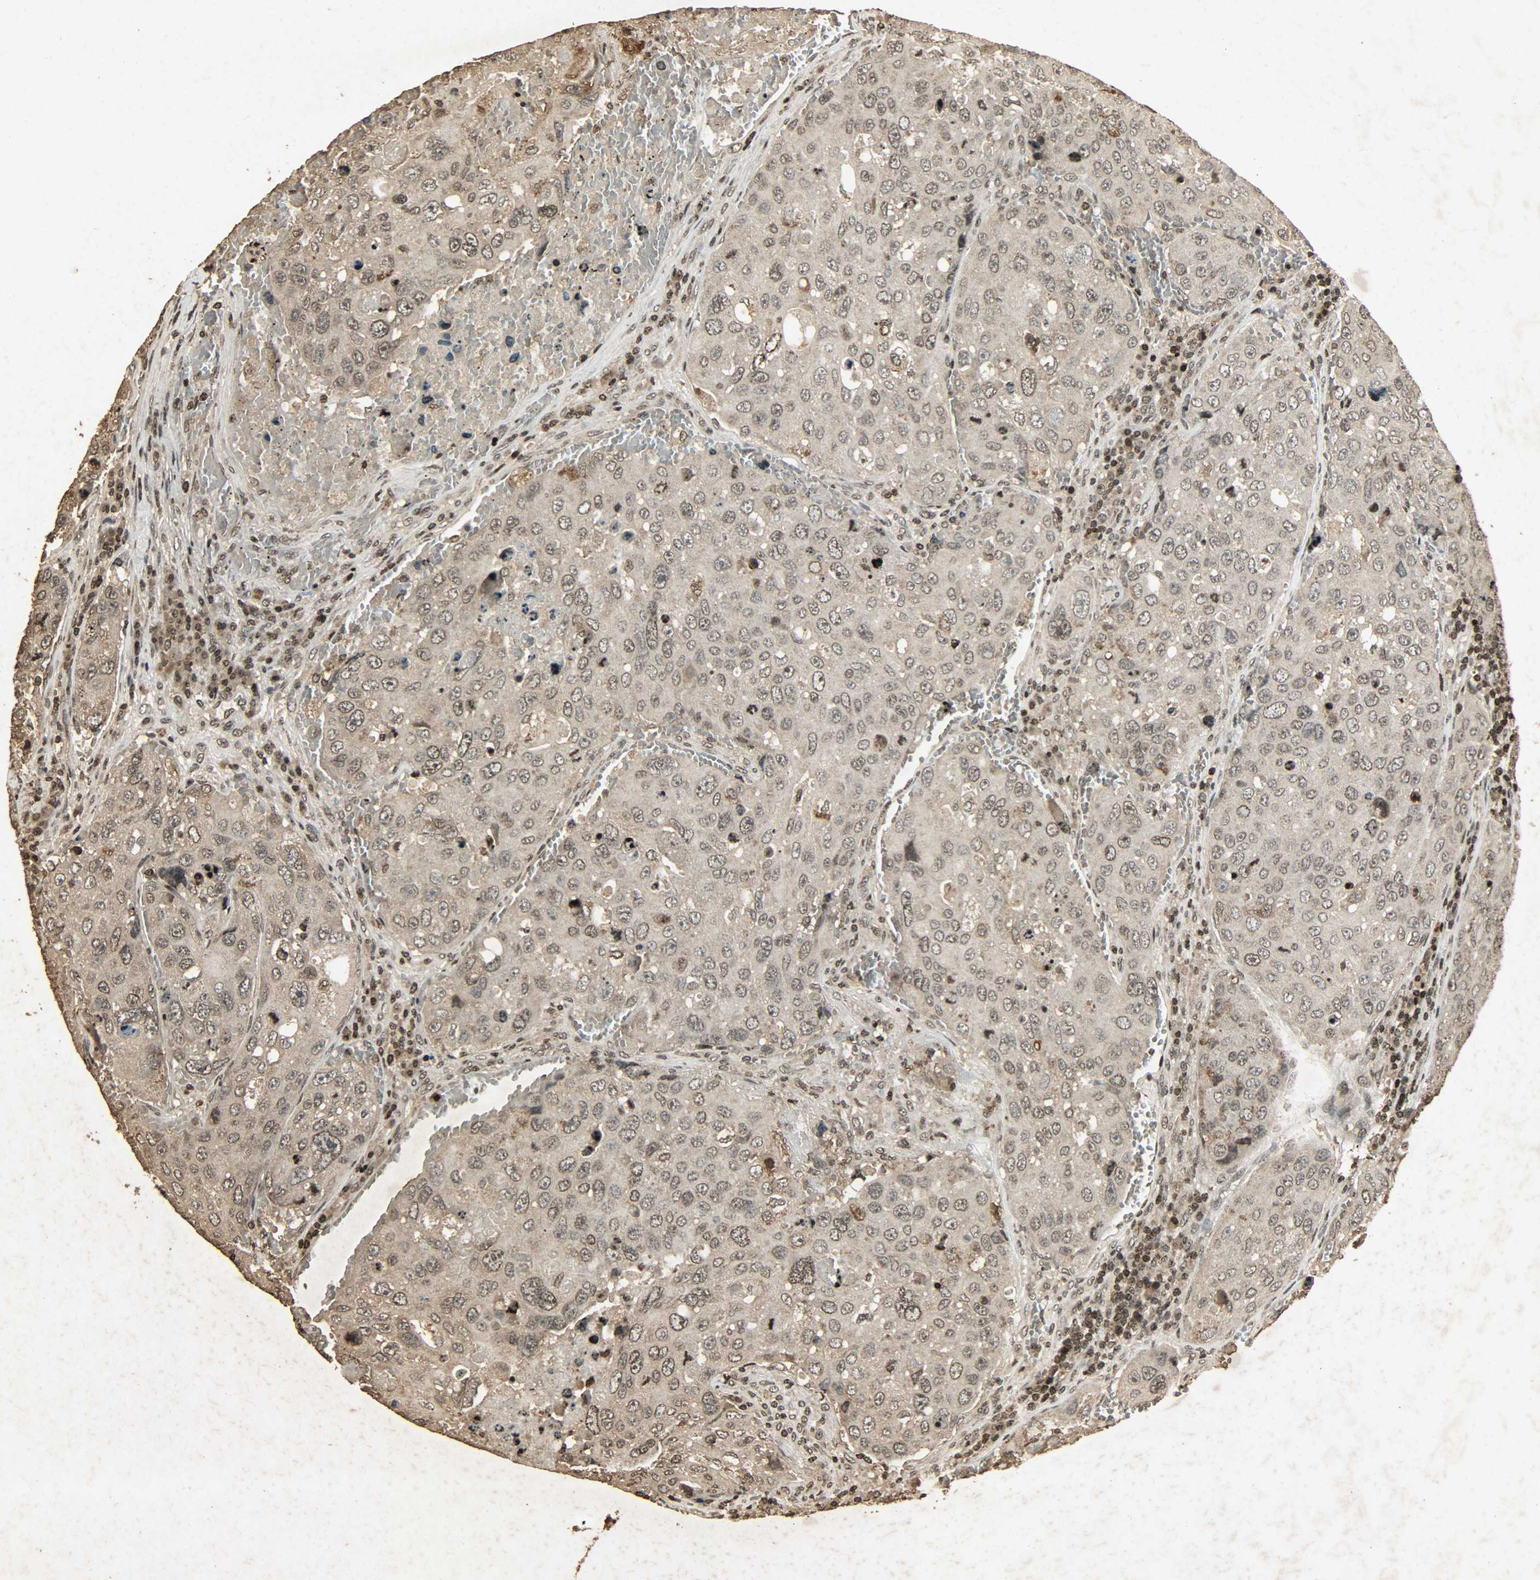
{"staining": {"intensity": "moderate", "quantity": ">75%", "location": "cytoplasmic/membranous,nuclear"}, "tissue": "urothelial cancer", "cell_type": "Tumor cells", "image_type": "cancer", "snomed": [{"axis": "morphology", "description": "Urothelial carcinoma, High grade"}, {"axis": "topography", "description": "Lymph node"}, {"axis": "topography", "description": "Urinary bladder"}], "caption": "Protein expression analysis of urothelial carcinoma (high-grade) reveals moderate cytoplasmic/membranous and nuclear staining in approximately >75% of tumor cells. Nuclei are stained in blue.", "gene": "PPP3R1", "patient": {"sex": "male", "age": 51}}